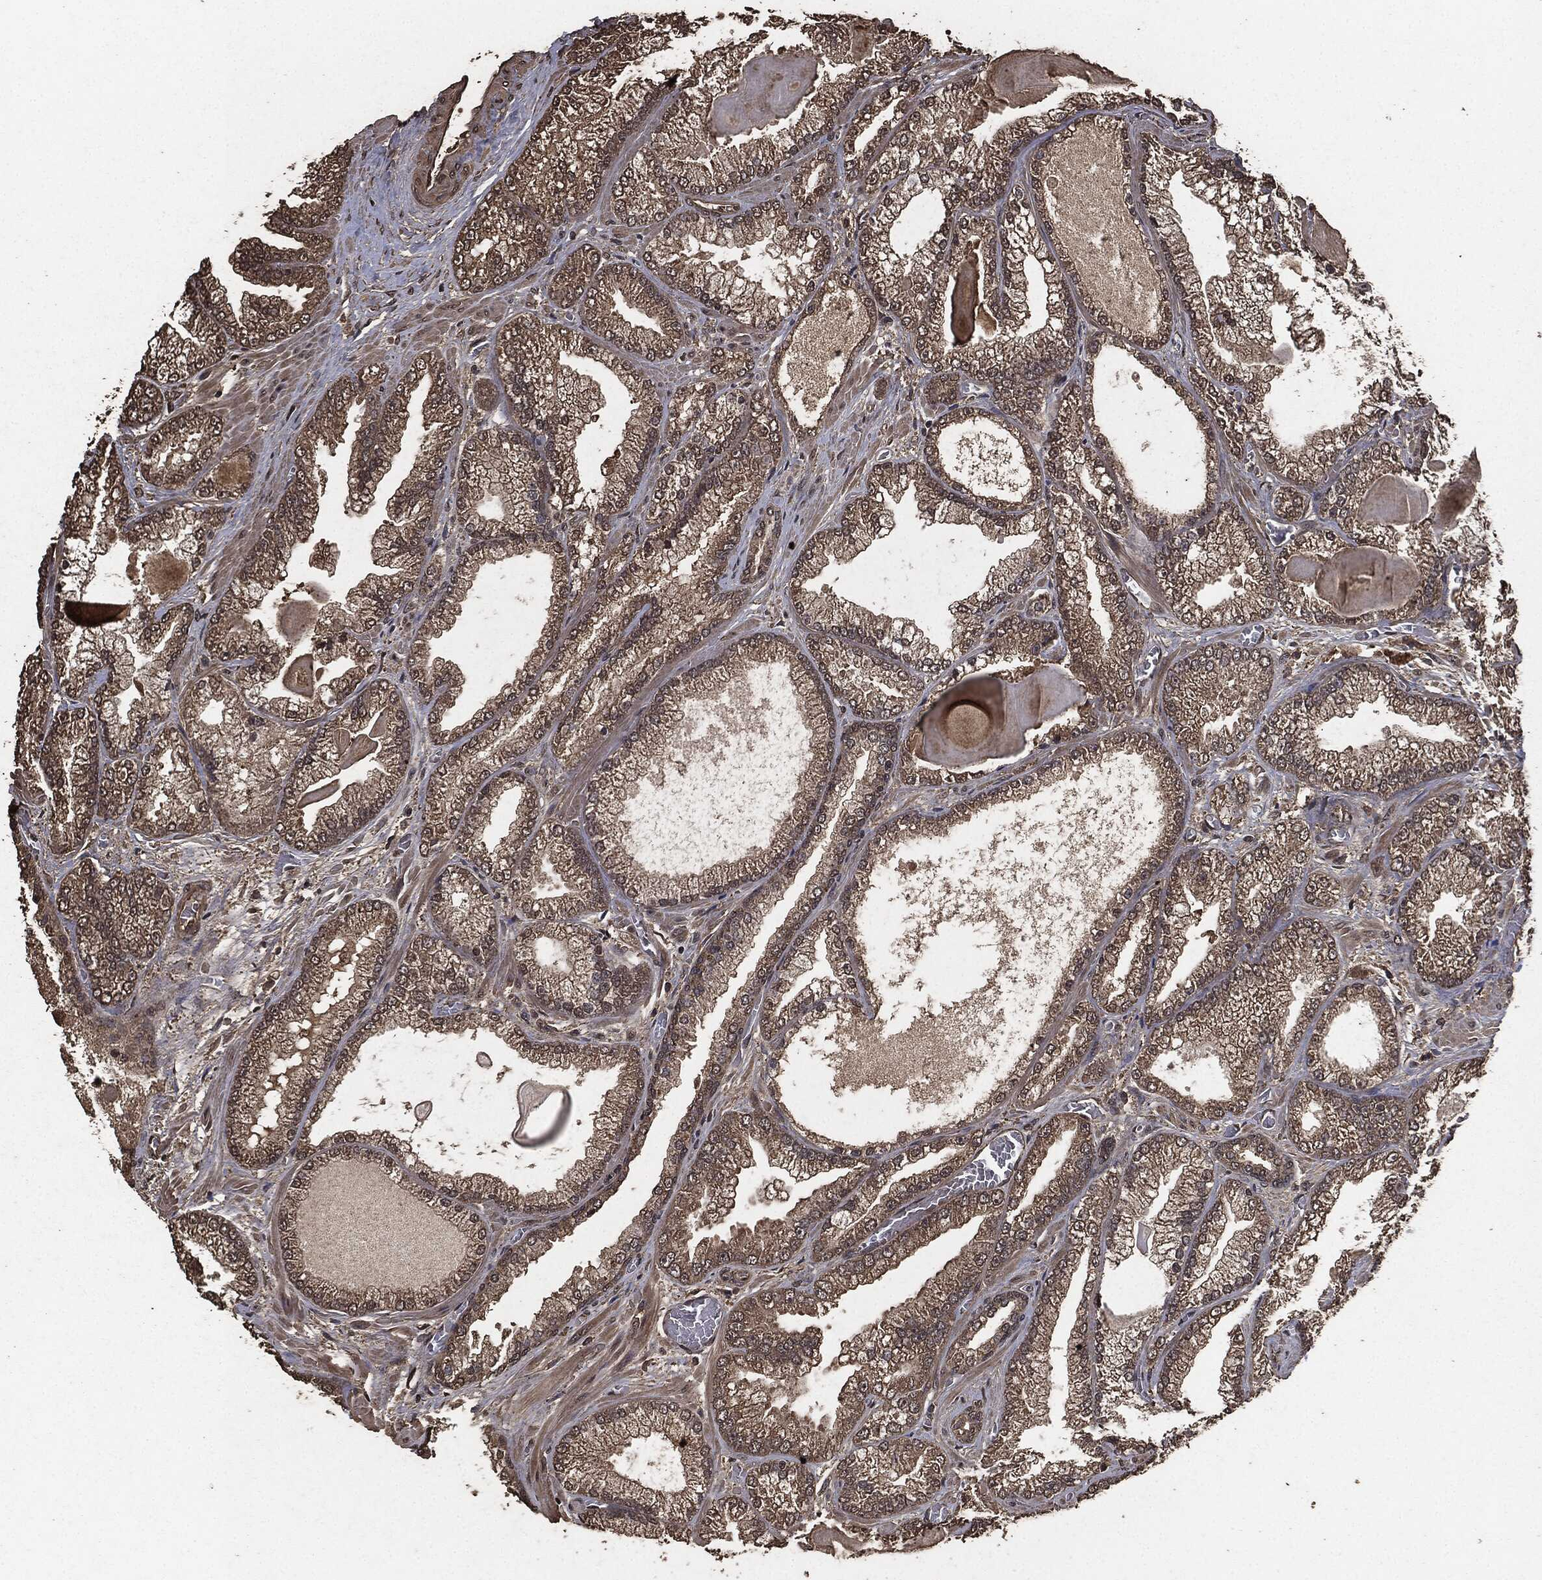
{"staining": {"intensity": "moderate", "quantity": "25%-75%", "location": "cytoplasmic/membranous"}, "tissue": "prostate cancer", "cell_type": "Tumor cells", "image_type": "cancer", "snomed": [{"axis": "morphology", "description": "Adenocarcinoma, Low grade"}, {"axis": "topography", "description": "Prostate"}], "caption": "This image demonstrates immunohistochemistry staining of human prostate adenocarcinoma (low-grade), with medium moderate cytoplasmic/membranous positivity in about 25%-75% of tumor cells.", "gene": "AKT1S1", "patient": {"sex": "male", "age": 57}}